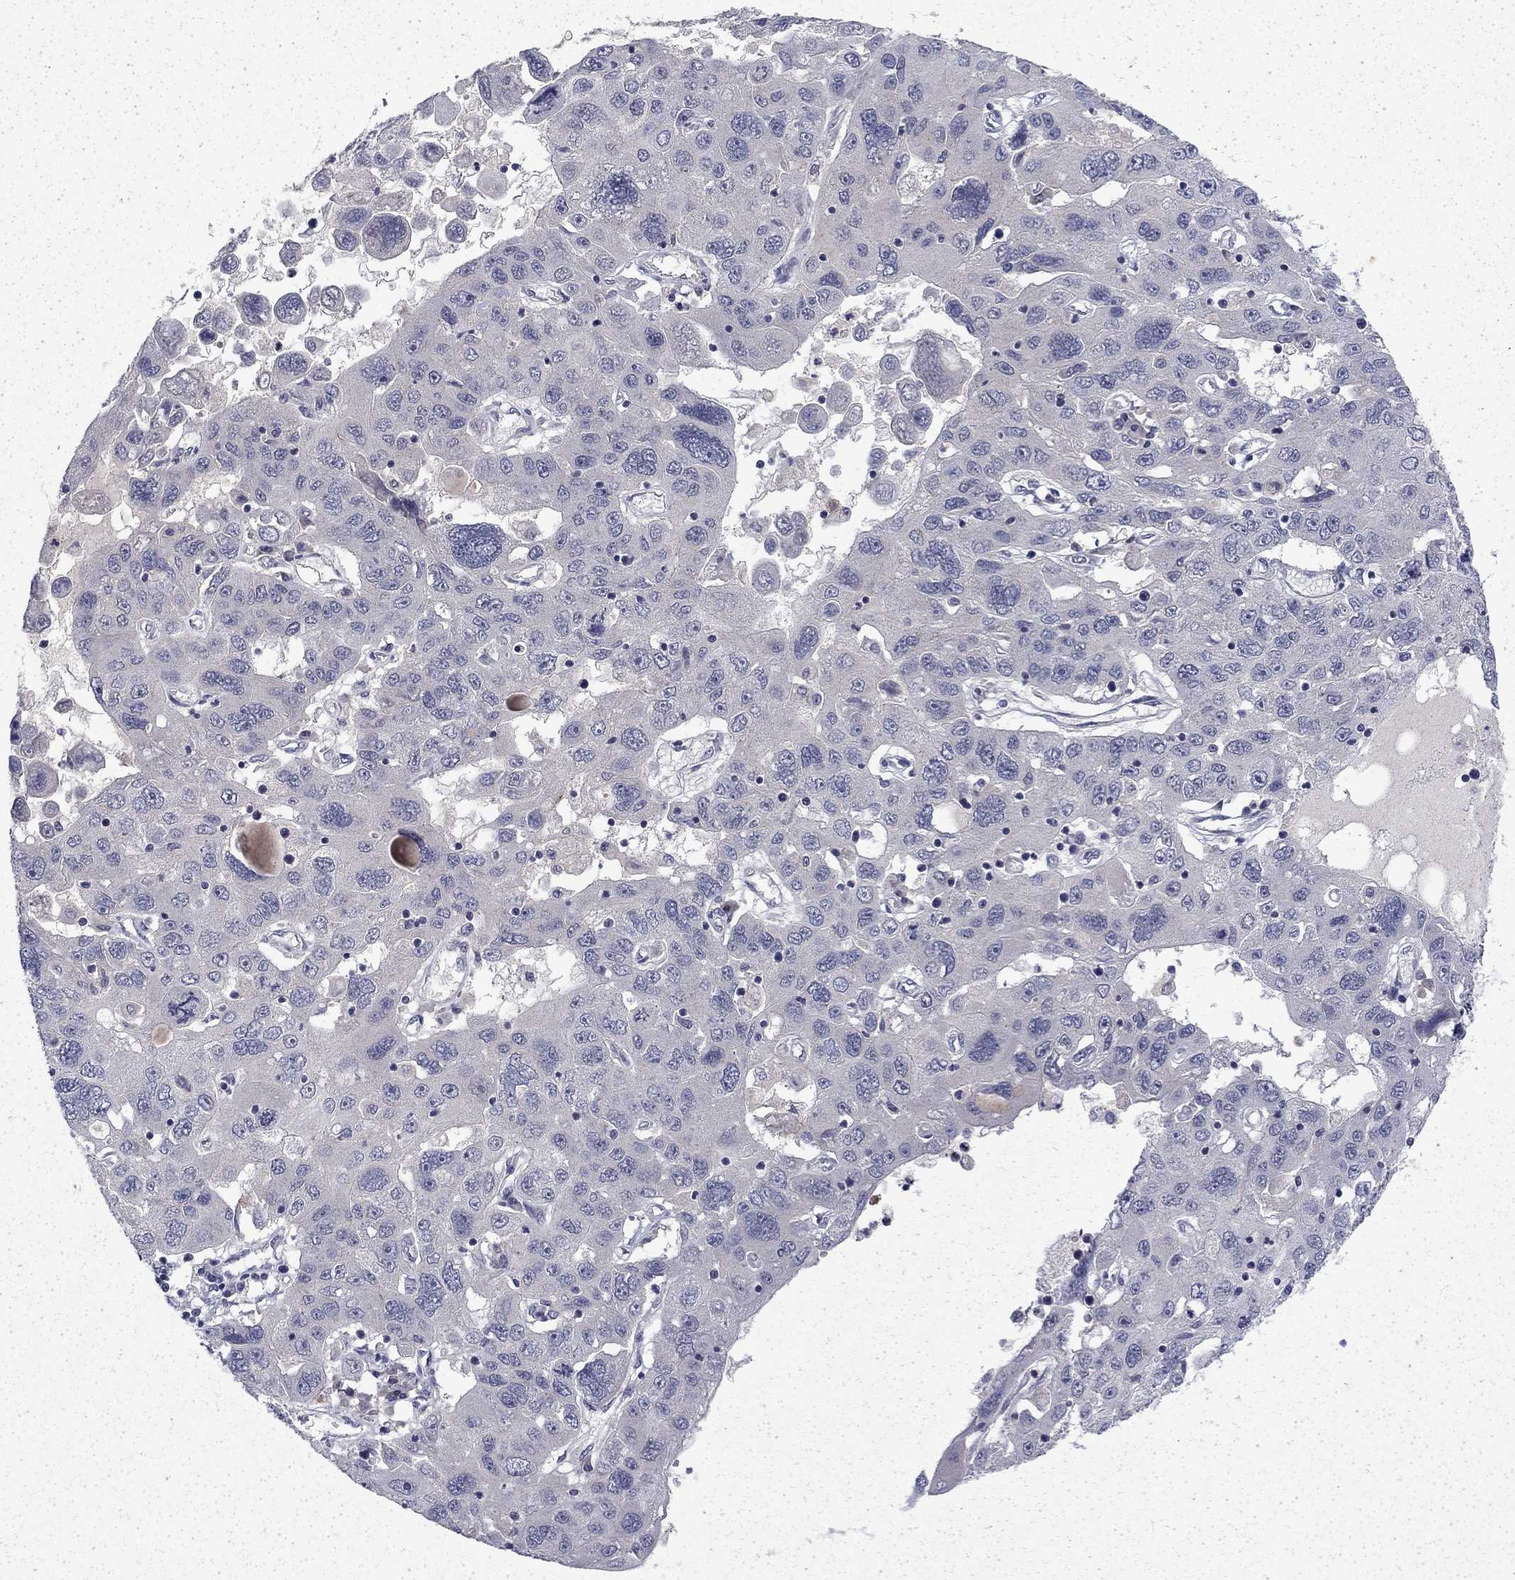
{"staining": {"intensity": "negative", "quantity": "none", "location": "none"}, "tissue": "stomach cancer", "cell_type": "Tumor cells", "image_type": "cancer", "snomed": [{"axis": "morphology", "description": "Adenocarcinoma, NOS"}, {"axis": "topography", "description": "Stomach"}], "caption": "Tumor cells are negative for protein expression in human stomach cancer (adenocarcinoma). (DAB (3,3'-diaminobenzidine) IHC with hematoxylin counter stain).", "gene": "CHAT", "patient": {"sex": "male", "age": 56}}